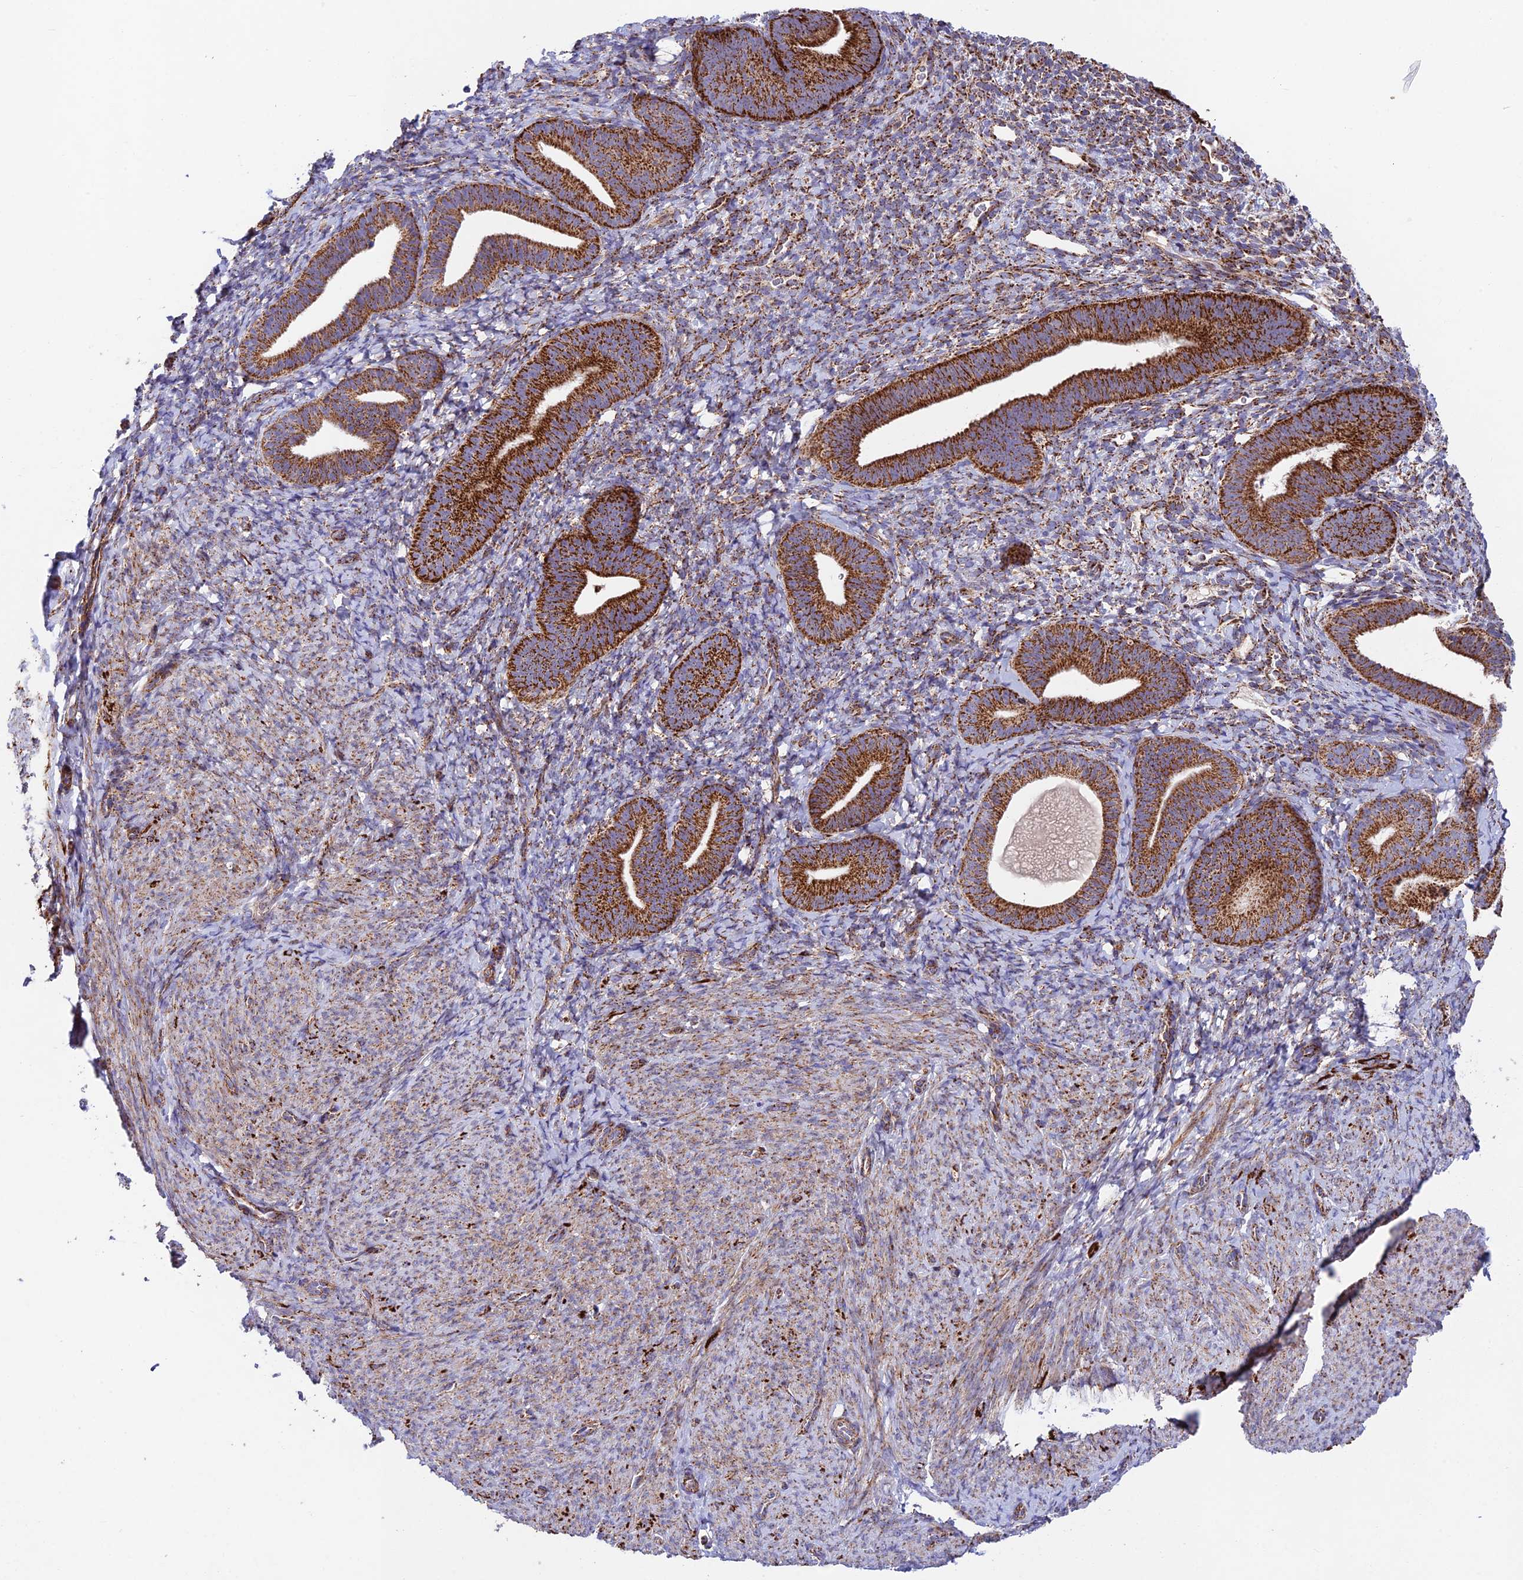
{"staining": {"intensity": "moderate", "quantity": "<25%", "location": "cytoplasmic/membranous"}, "tissue": "endometrium", "cell_type": "Cells in endometrial stroma", "image_type": "normal", "snomed": [{"axis": "morphology", "description": "Normal tissue, NOS"}, {"axis": "topography", "description": "Endometrium"}], "caption": "This image reveals immunohistochemistry staining of normal human endometrium, with low moderate cytoplasmic/membranous expression in about <25% of cells in endometrial stroma.", "gene": "KHDC3L", "patient": {"sex": "female", "age": 65}}